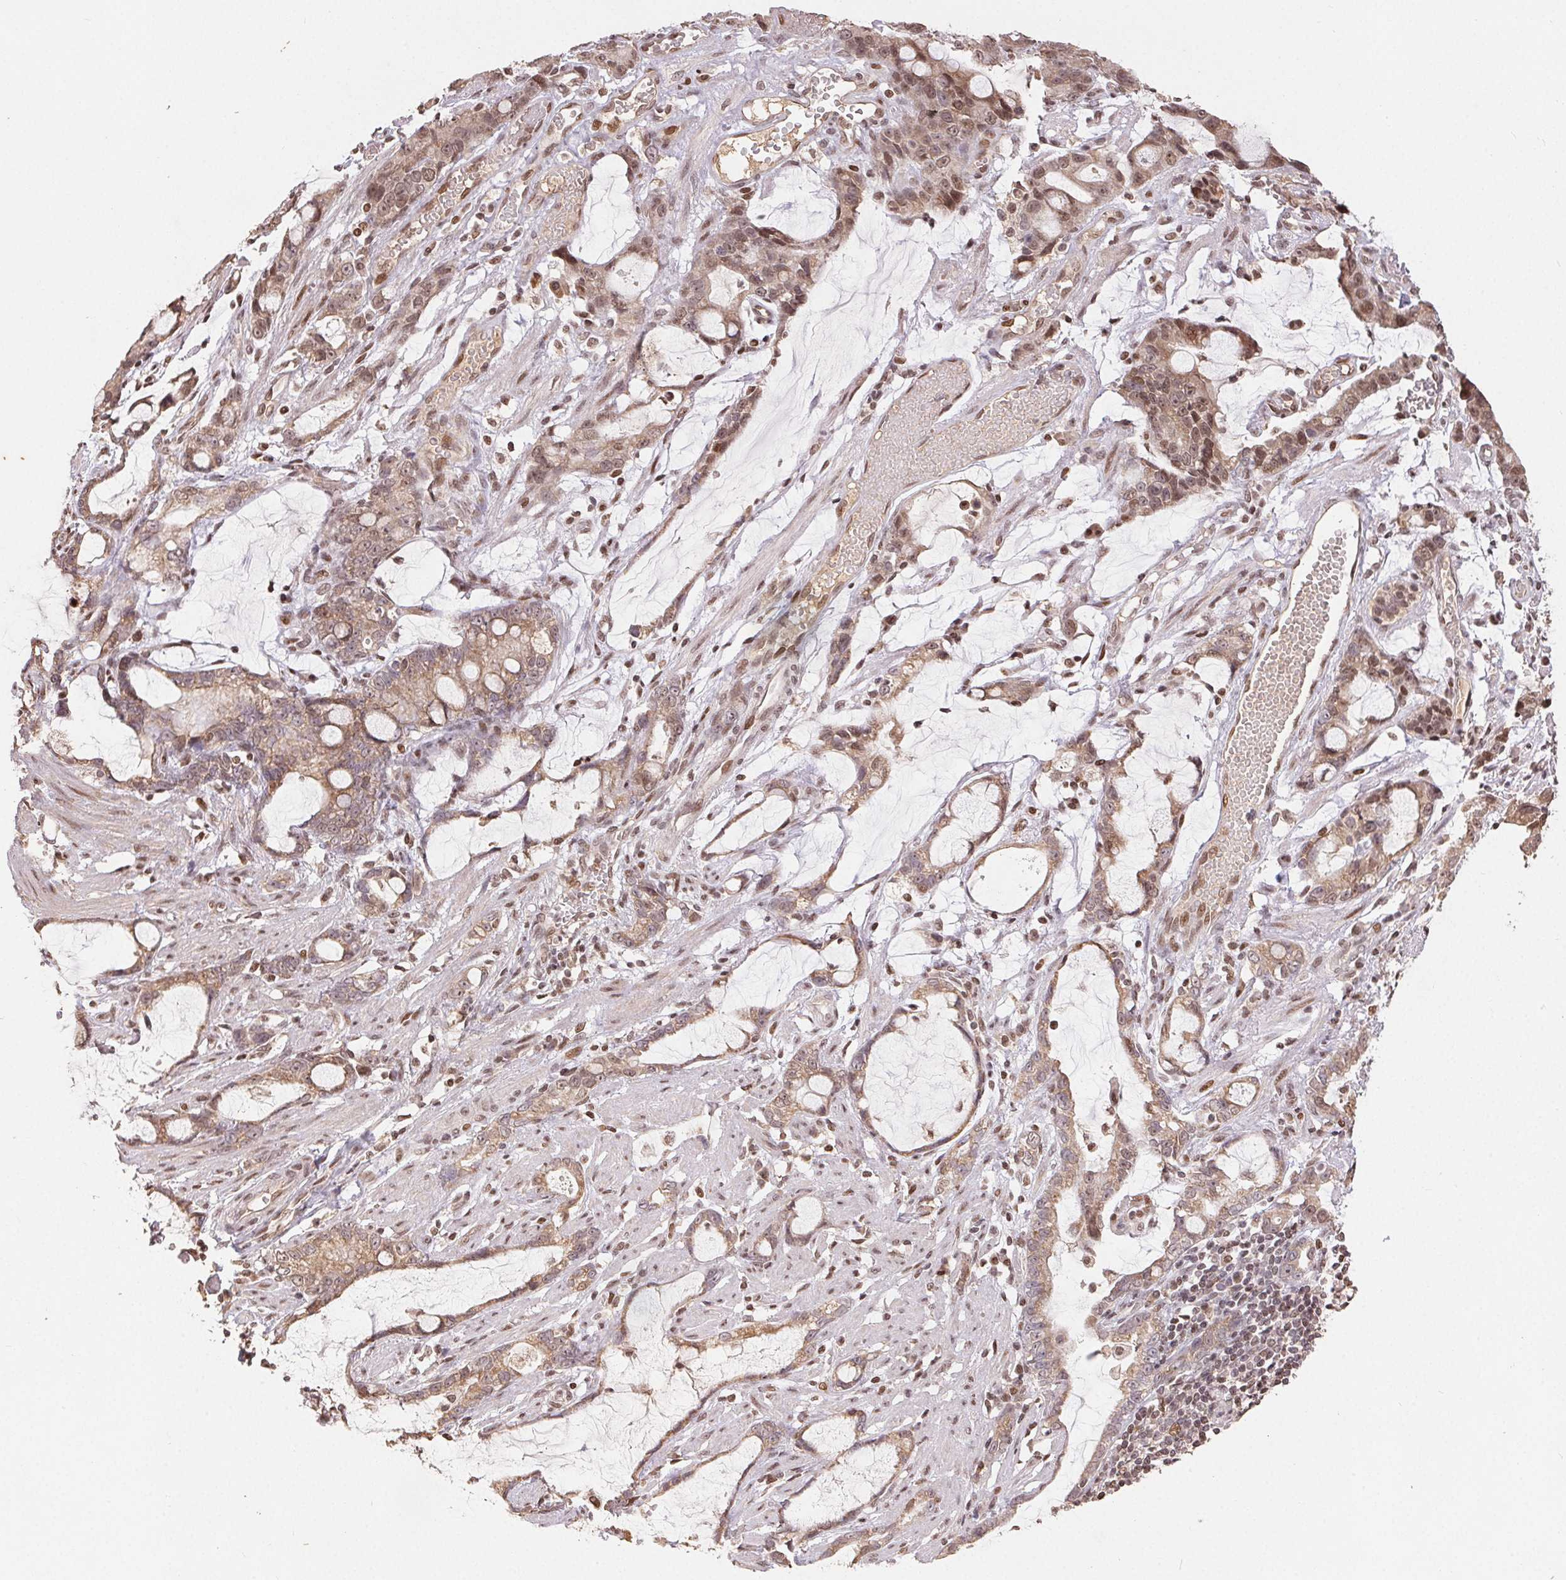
{"staining": {"intensity": "moderate", "quantity": ">75%", "location": "cytoplasmic/membranous,nuclear"}, "tissue": "stomach cancer", "cell_type": "Tumor cells", "image_type": "cancer", "snomed": [{"axis": "morphology", "description": "Adenocarcinoma, NOS"}, {"axis": "topography", "description": "Stomach"}], "caption": "Tumor cells demonstrate medium levels of moderate cytoplasmic/membranous and nuclear expression in about >75% of cells in human stomach cancer (adenocarcinoma). Nuclei are stained in blue.", "gene": "MAPKAPK2", "patient": {"sex": "male", "age": 55}}